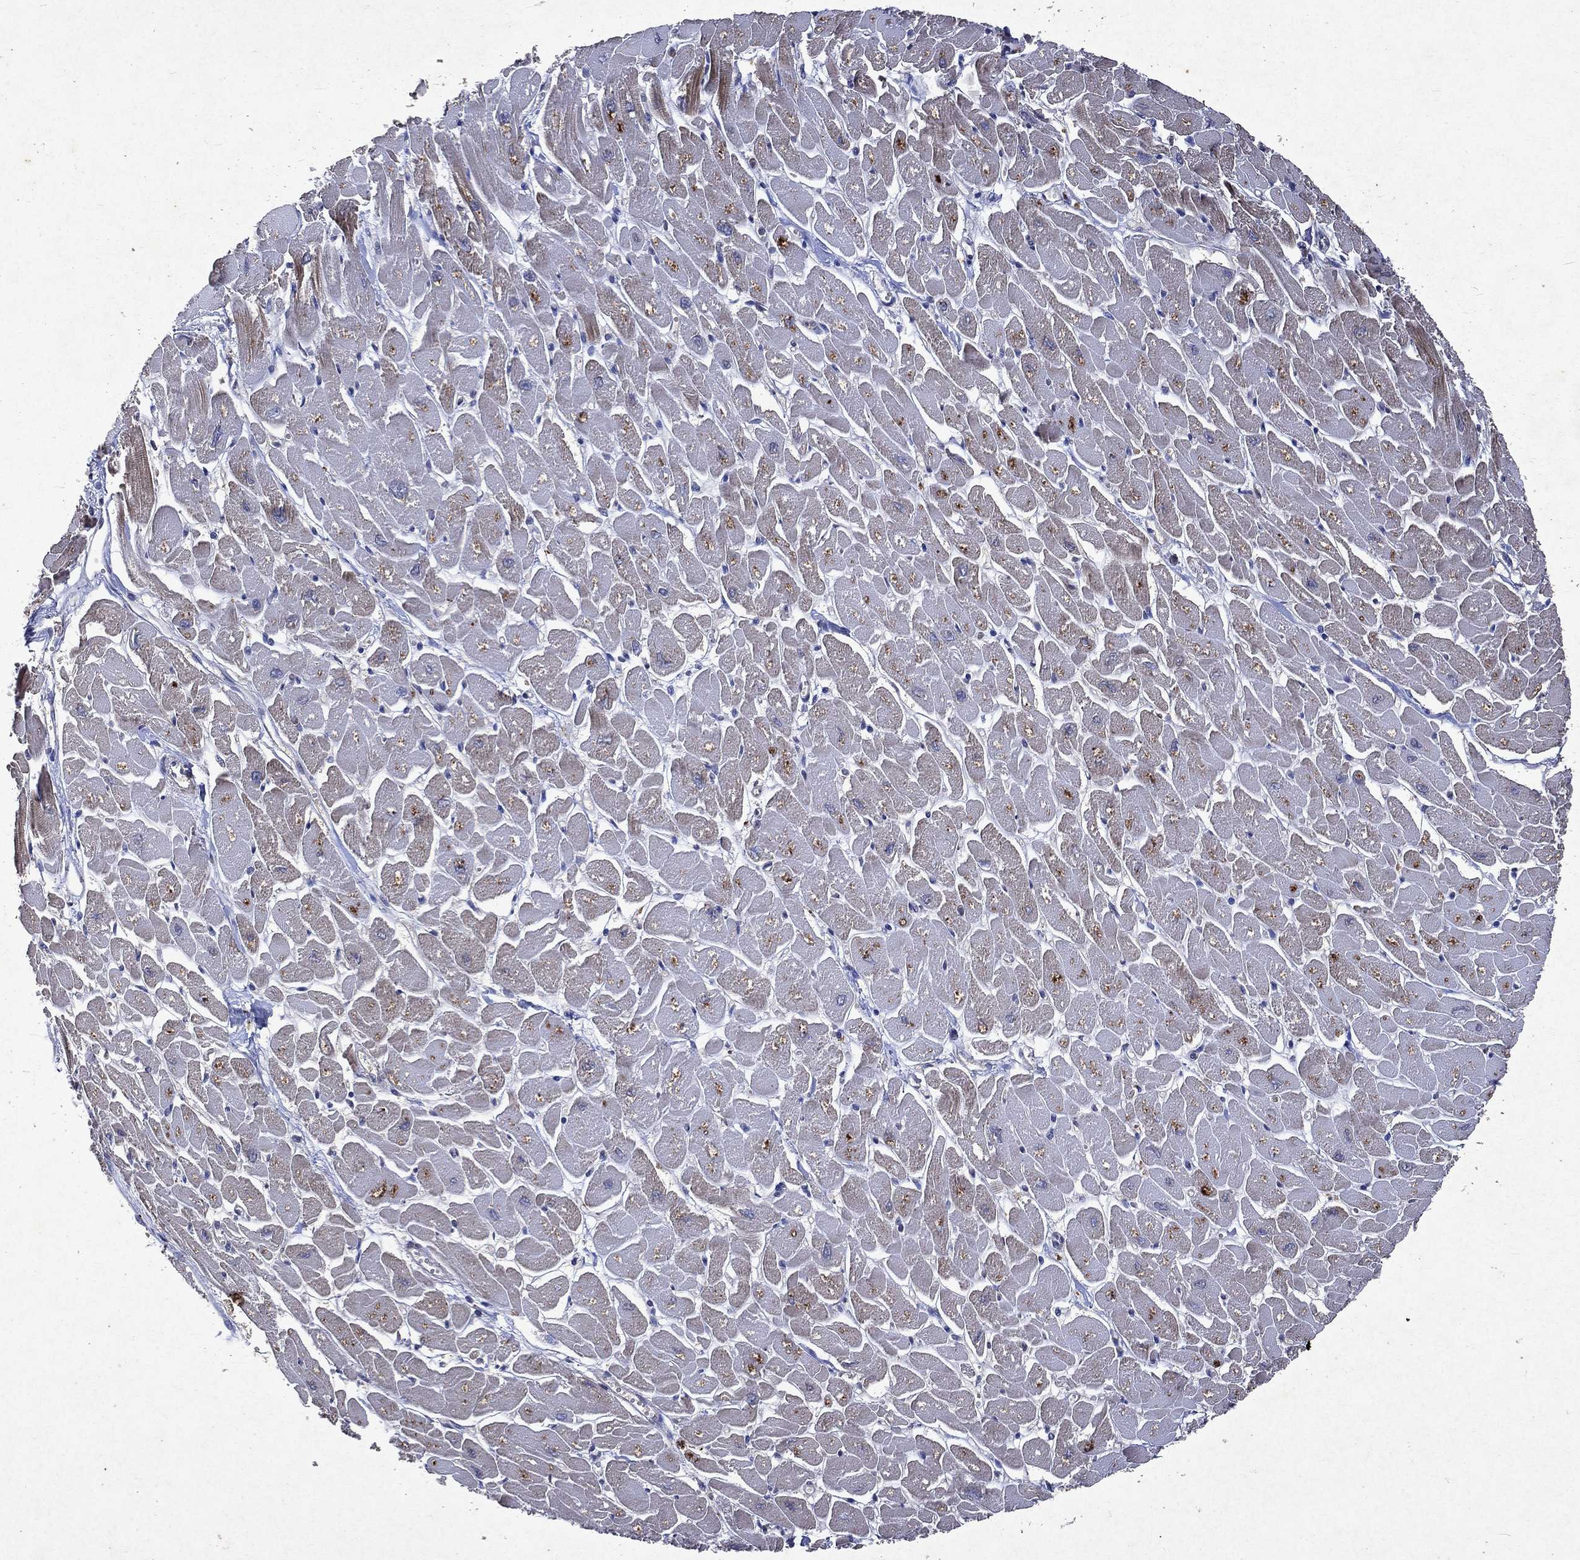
{"staining": {"intensity": "weak", "quantity": "<25%", "location": "cytoplasmic/membranous"}, "tissue": "heart muscle", "cell_type": "Cardiomyocytes", "image_type": "normal", "snomed": [{"axis": "morphology", "description": "Normal tissue, NOS"}, {"axis": "topography", "description": "Heart"}], "caption": "IHC image of unremarkable heart muscle: human heart muscle stained with DAB (3,3'-diaminobenzidine) demonstrates no significant protein positivity in cardiomyocytes.", "gene": "MTAP", "patient": {"sex": "male", "age": 57}}